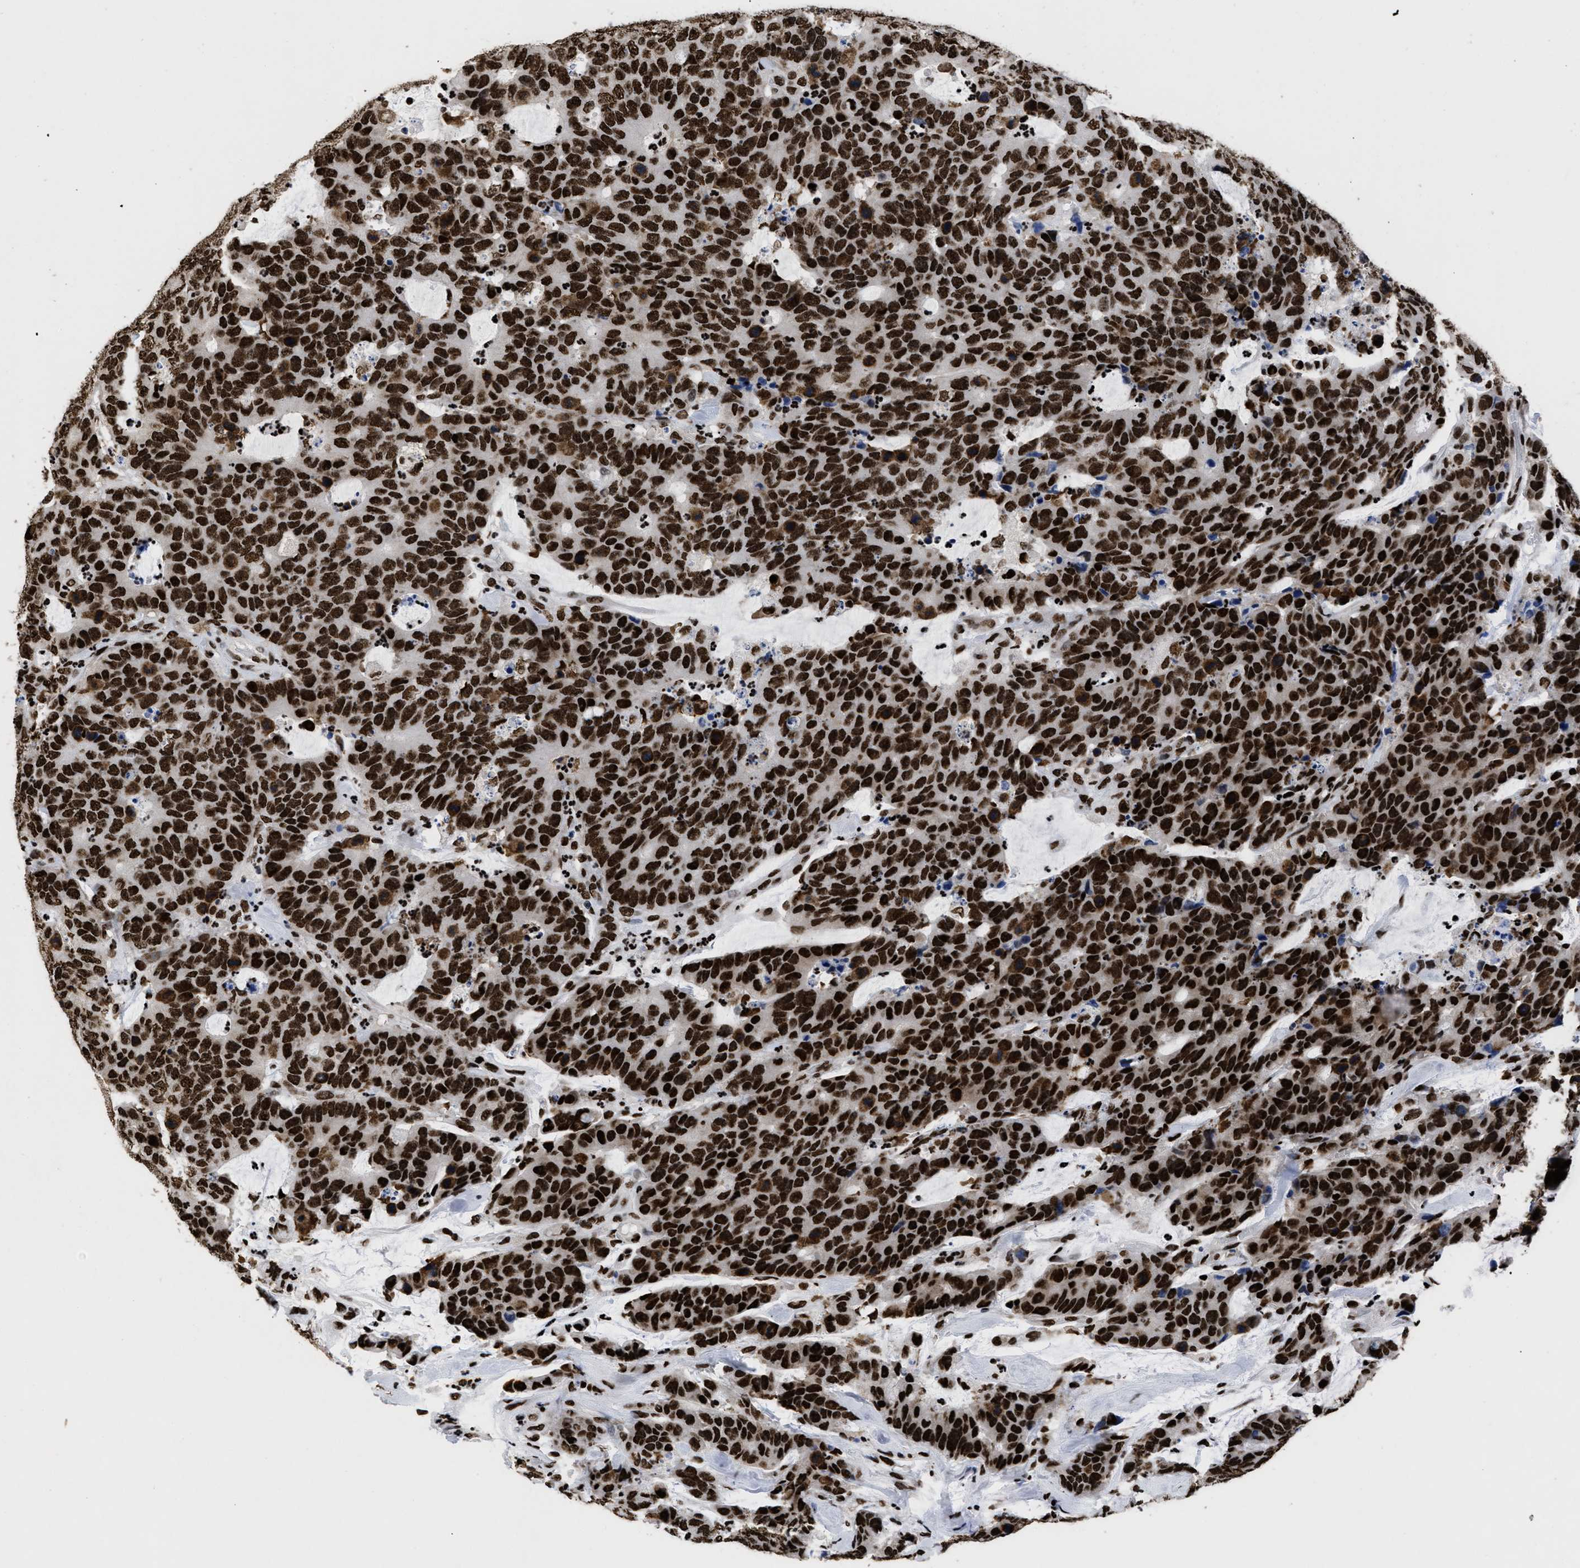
{"staining": {"intensity": "strong", "quantity": ">75%", "location": "nuclear"}, "tissue": "colorectal cancer", "cell_type": "Tumor cells", "image_type": "cancer", "snomed": [{"axis": "morphology", "description": "Adenocarcinoma, NOS"}, {"axis": "topography", "description": "Colon"}], "caption": "High-magnification brightfield microscopy of colorectal cancer (adenocarcinoma) stained with DAB (3,3'-diaminobenzidine) (brown) and counterstained with hematoxylin (blue). tumor cells exhibit strong nuclear positivity is appreciated in about>75% of cells.", "gene": "CALHM3", "patient": {"sex": "female", "age": 86}}